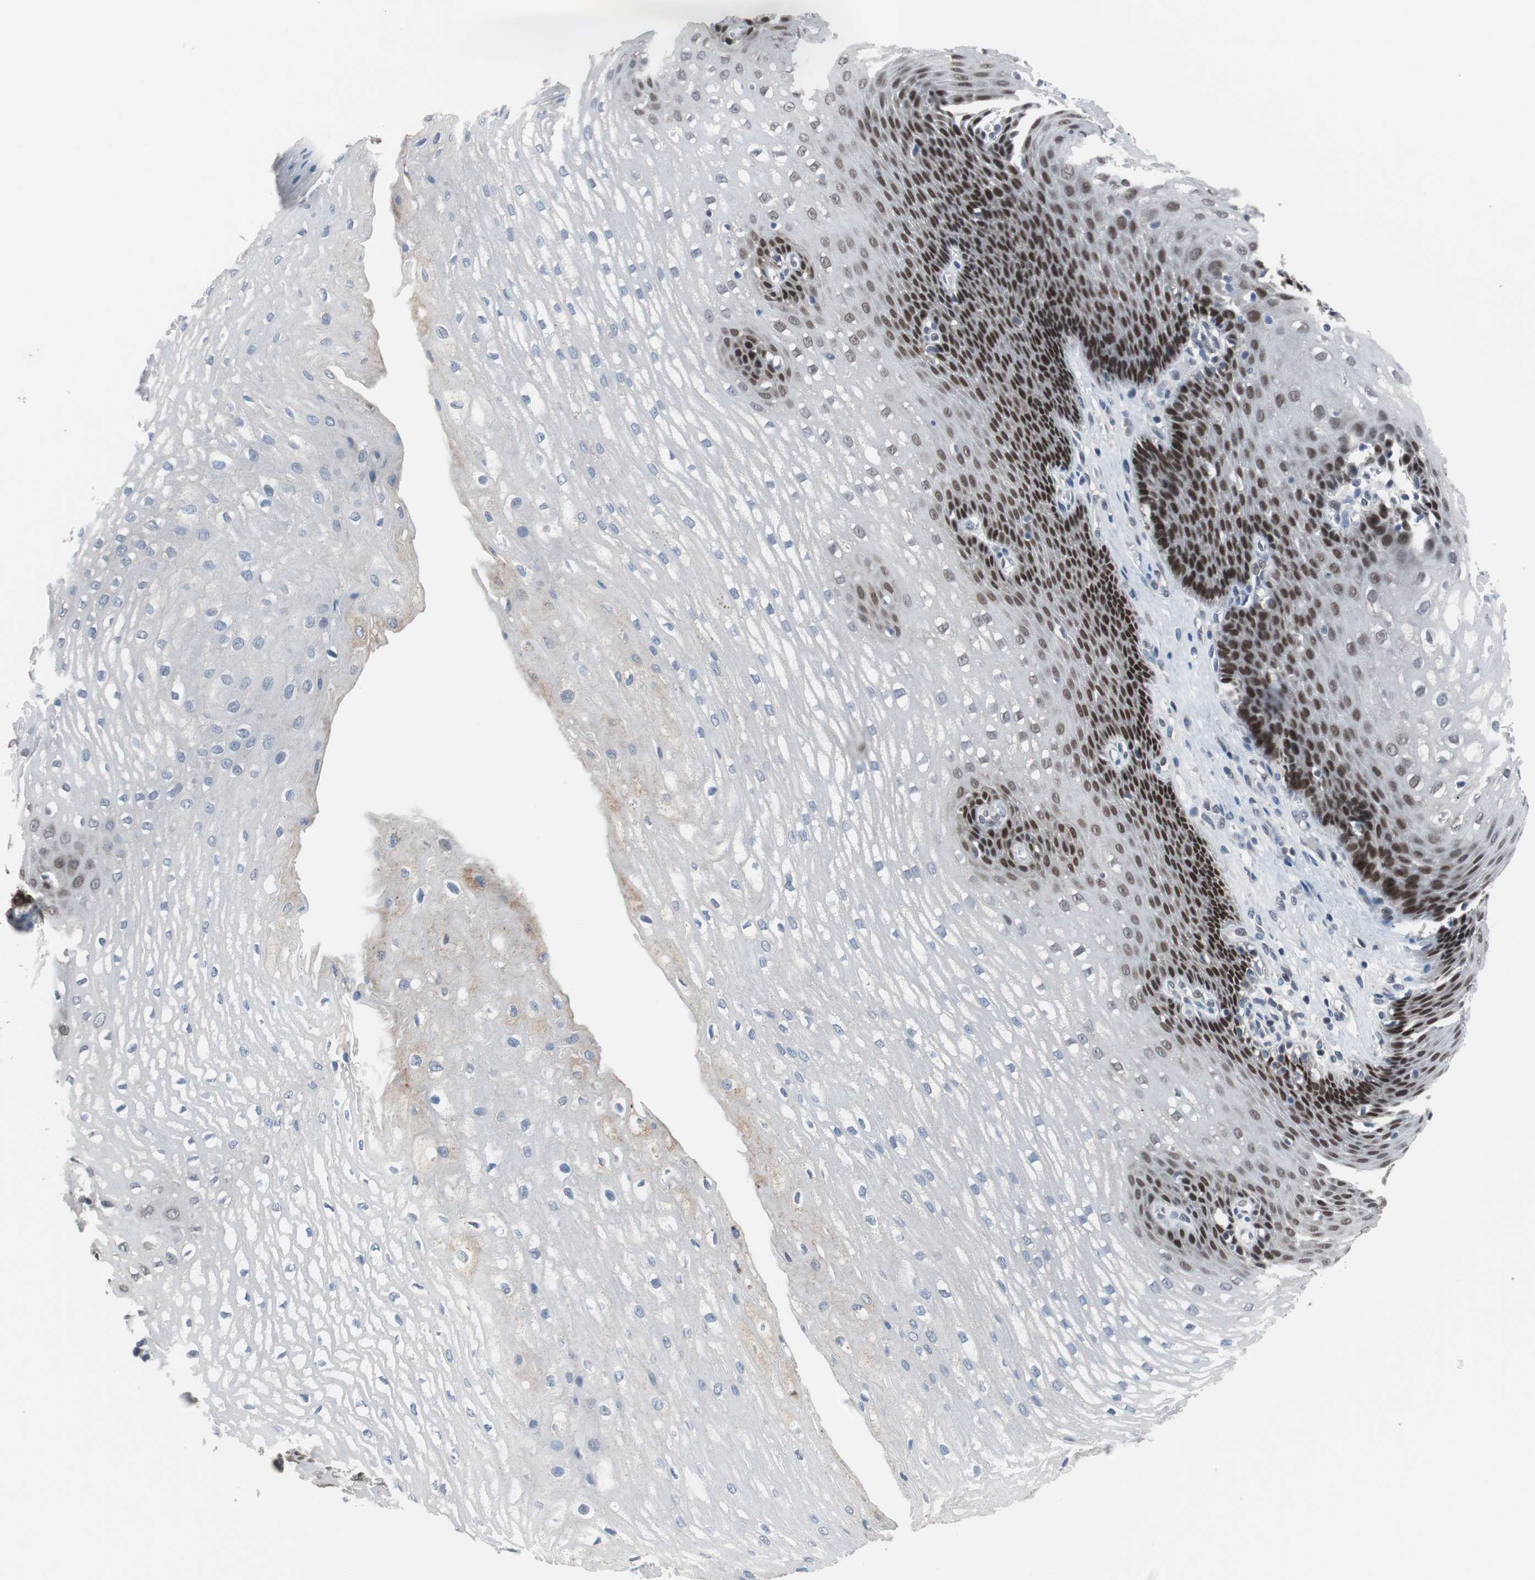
{"staining": {"intensity": "strong", "quantity": "25%-75%", "location": "nuclear"}, "tissue": "esophagus", "cell_type": "Squamous epithelial cells", "image_type": "normal", "snomed": [{"axis": "morphology", "description": "Normal tissue, NOS"}, {"axis": "topography", "description": "Esophagus"}], "caption": "Protein expression analysis of benign esophagus reveals strong nuclear positivity in about 25%-75% of squamous epithelial cells. The staining was performed using DAB (3,3'-diaminobenzidine), with brown indicating positive protein expression. Nuclei are stained blue with hematoxylin.", "gene": "TP63", "patient": {"sex": "male", "age": 48}}